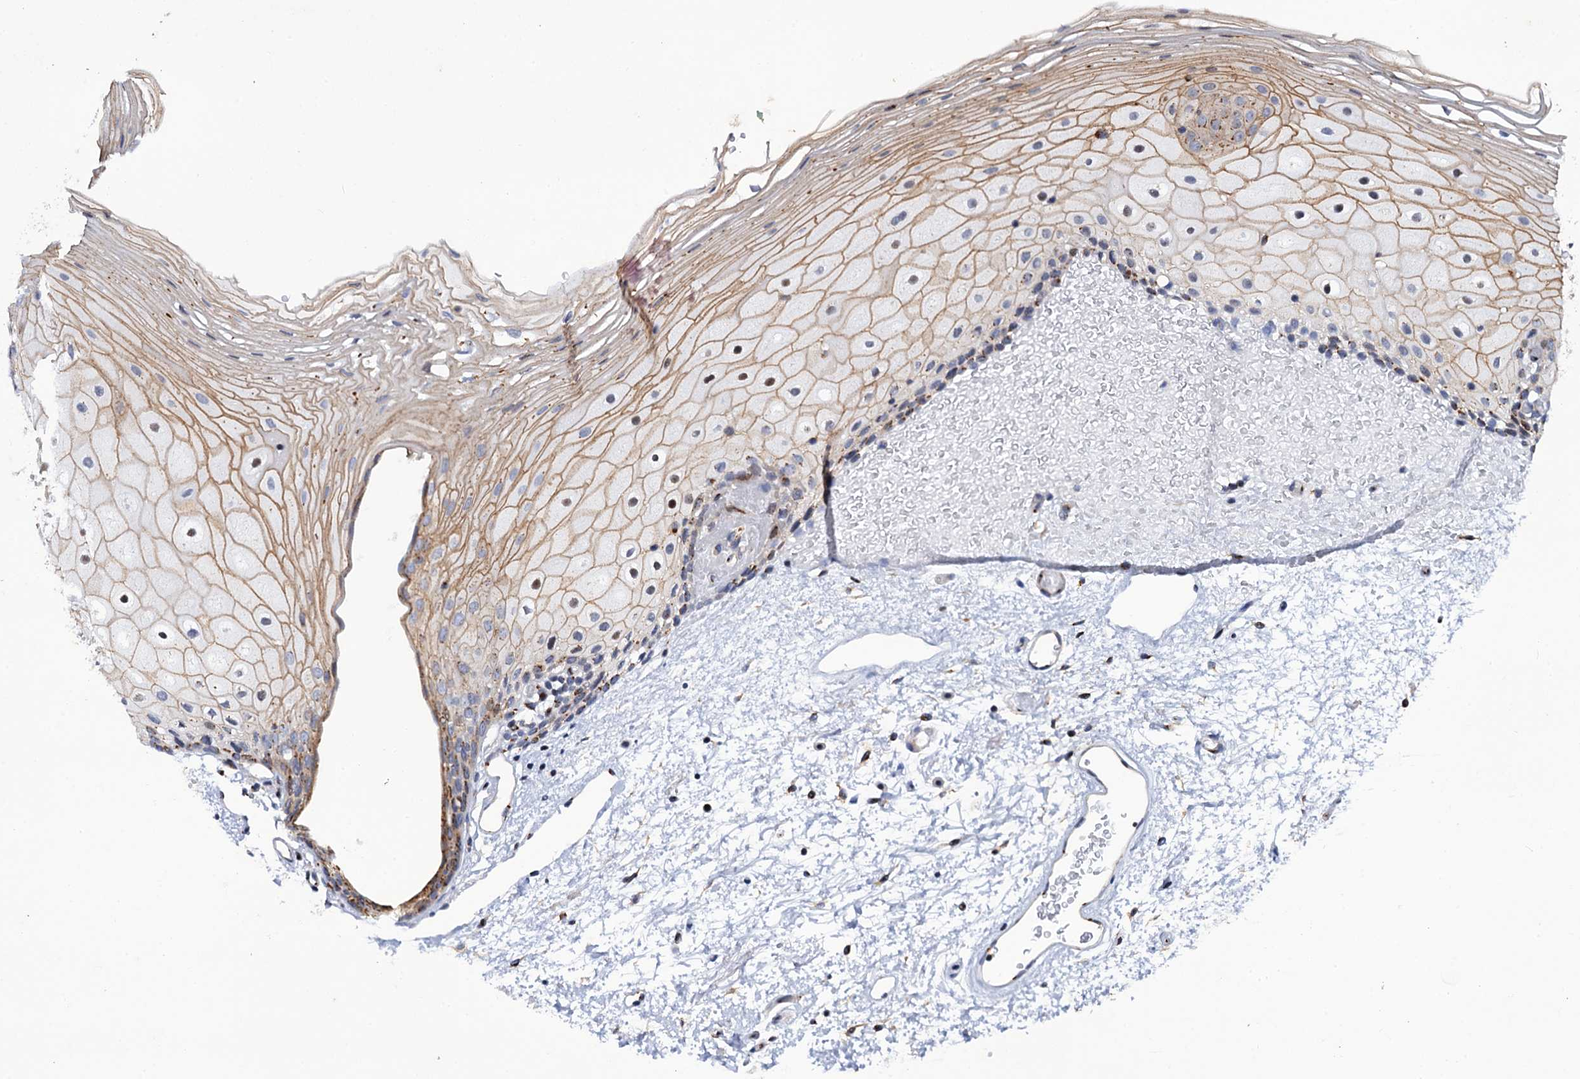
{"staining": {"intensity": "strong", "quantity": "<25%", "location": "cytoplasmic/membranous,nuclear"}, "tissue": "oral mucosa", "cell_type": "Squamous epithelial cells", "image_type": "normal", "snomed": [{"axis": "morphology", "description": "Normal tissue, NOS"}, {"axis": "topography", "description": "Oral tissue"}], "caption": "Approximately <25% of squamous epithelial cells in normal human oral mucosa display strong cytoplasmic/membranous,nuclear protein staining as visualized by brown immunohistochemical staining.", "gene": "THAP2", "patient": {"sex": "female", "age": 70}}